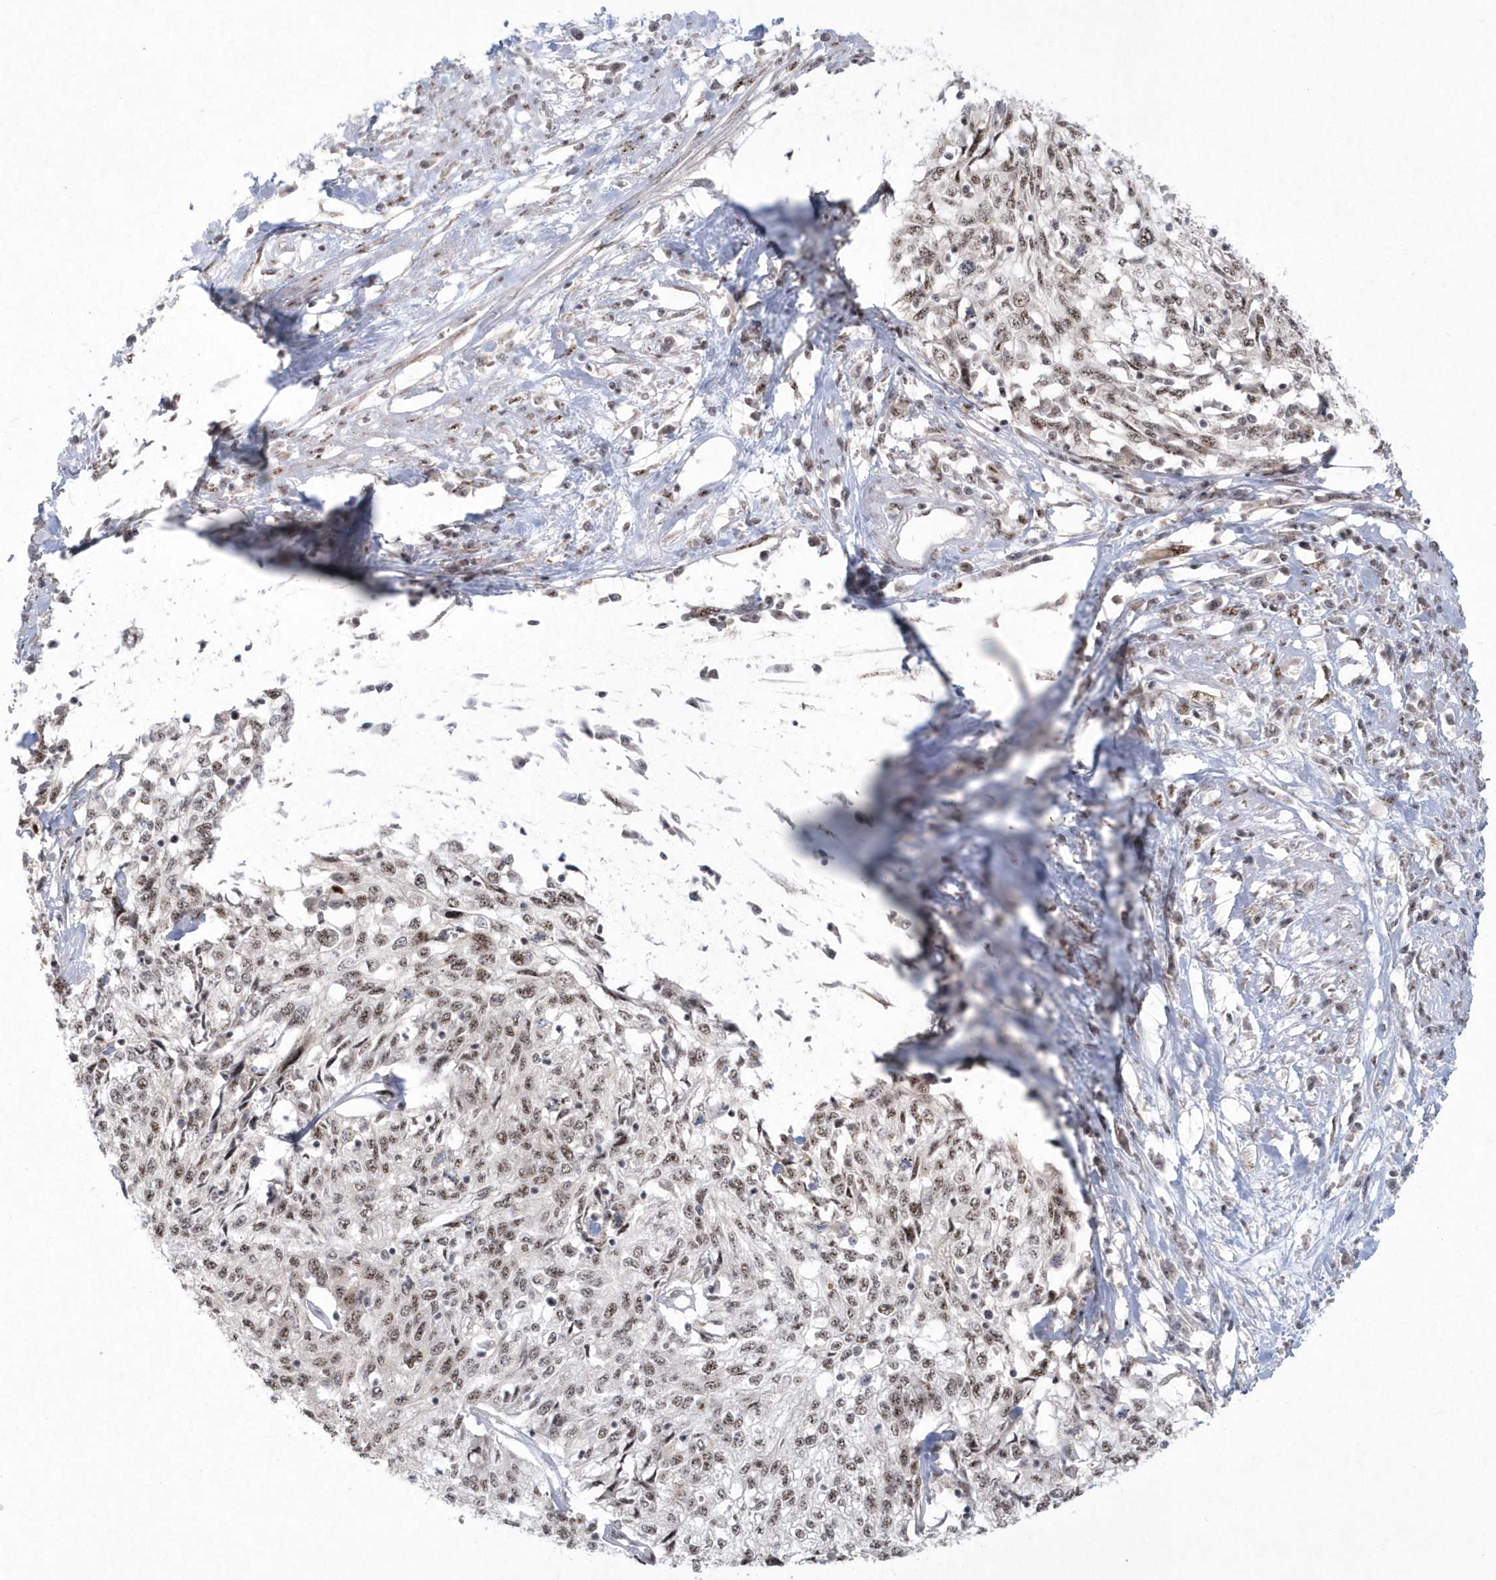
{"staining": {"intensity": "moderate", "quantity": ">75%", "location": "nuclear"}, "tissue": "cervical cancer", "cell_type": "Tumor cells", "image_type": "cancer", "snomed": [{"axis": "morphology", "description": "Squamous cell carcinoma, NOS"}, {"axis": "topography", "description": "Cervix"}], "caption": "This histopathology image exhibits IHC staining of cervical squamous cell carcinoma, with medium moderate nuclear staining in about >75% of tumor cells.", "gene": "KDM6B", "patient": {"sex": "female", "age": 57}}